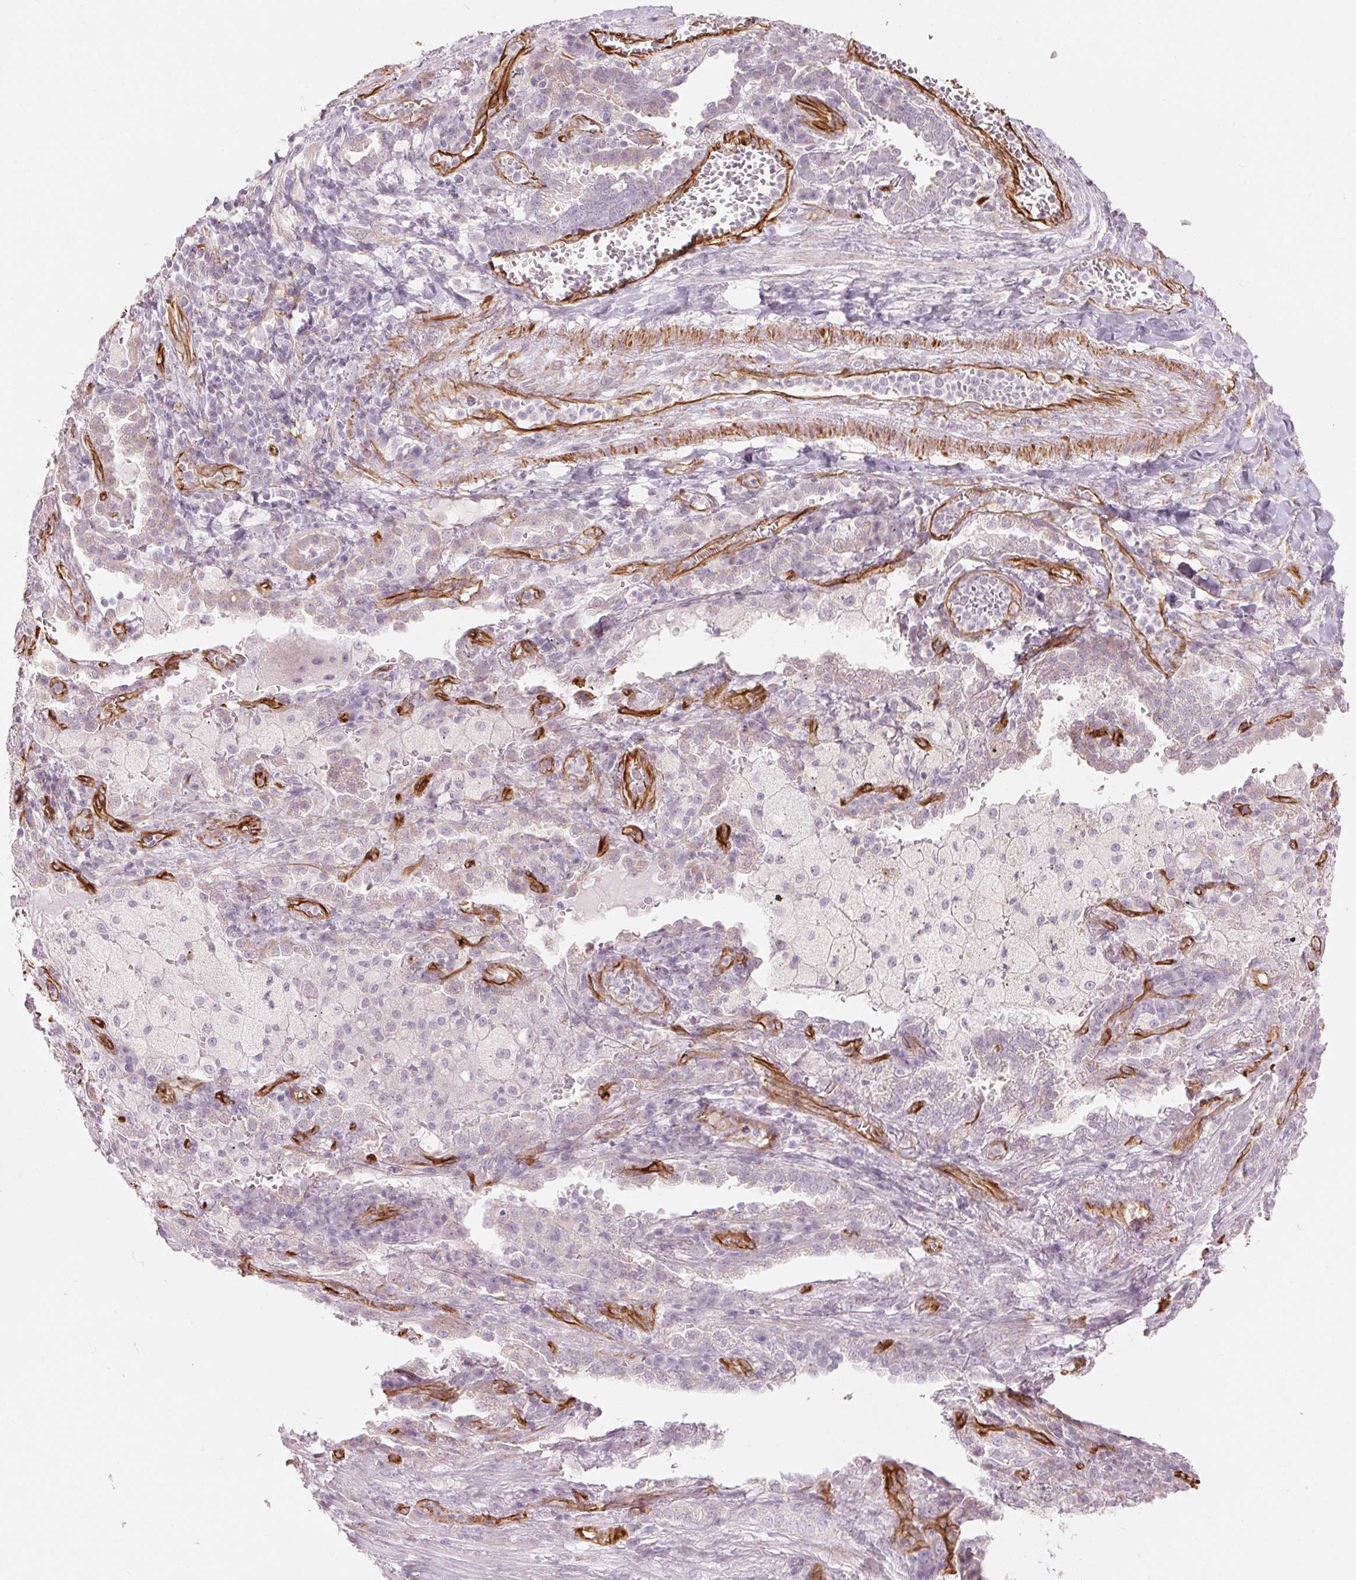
{"staining": {"intensity": "negative", "quantity": "none", "location": "none"}, "tissue": "lung cancer", "cell_type": "Tumor cells", "image_type": "cancer", "snomed": [{"axis": "morphology", "description": "Adenocarcinoma, NOS"}, {"axis": "topography", "description": "Lung"}], "caption": "The micrograph exhibits no staining of tumor cells in adenocarcinoma (lung).", "gene": "CLPS", "patient": {"sex": "male", "age": 57}}